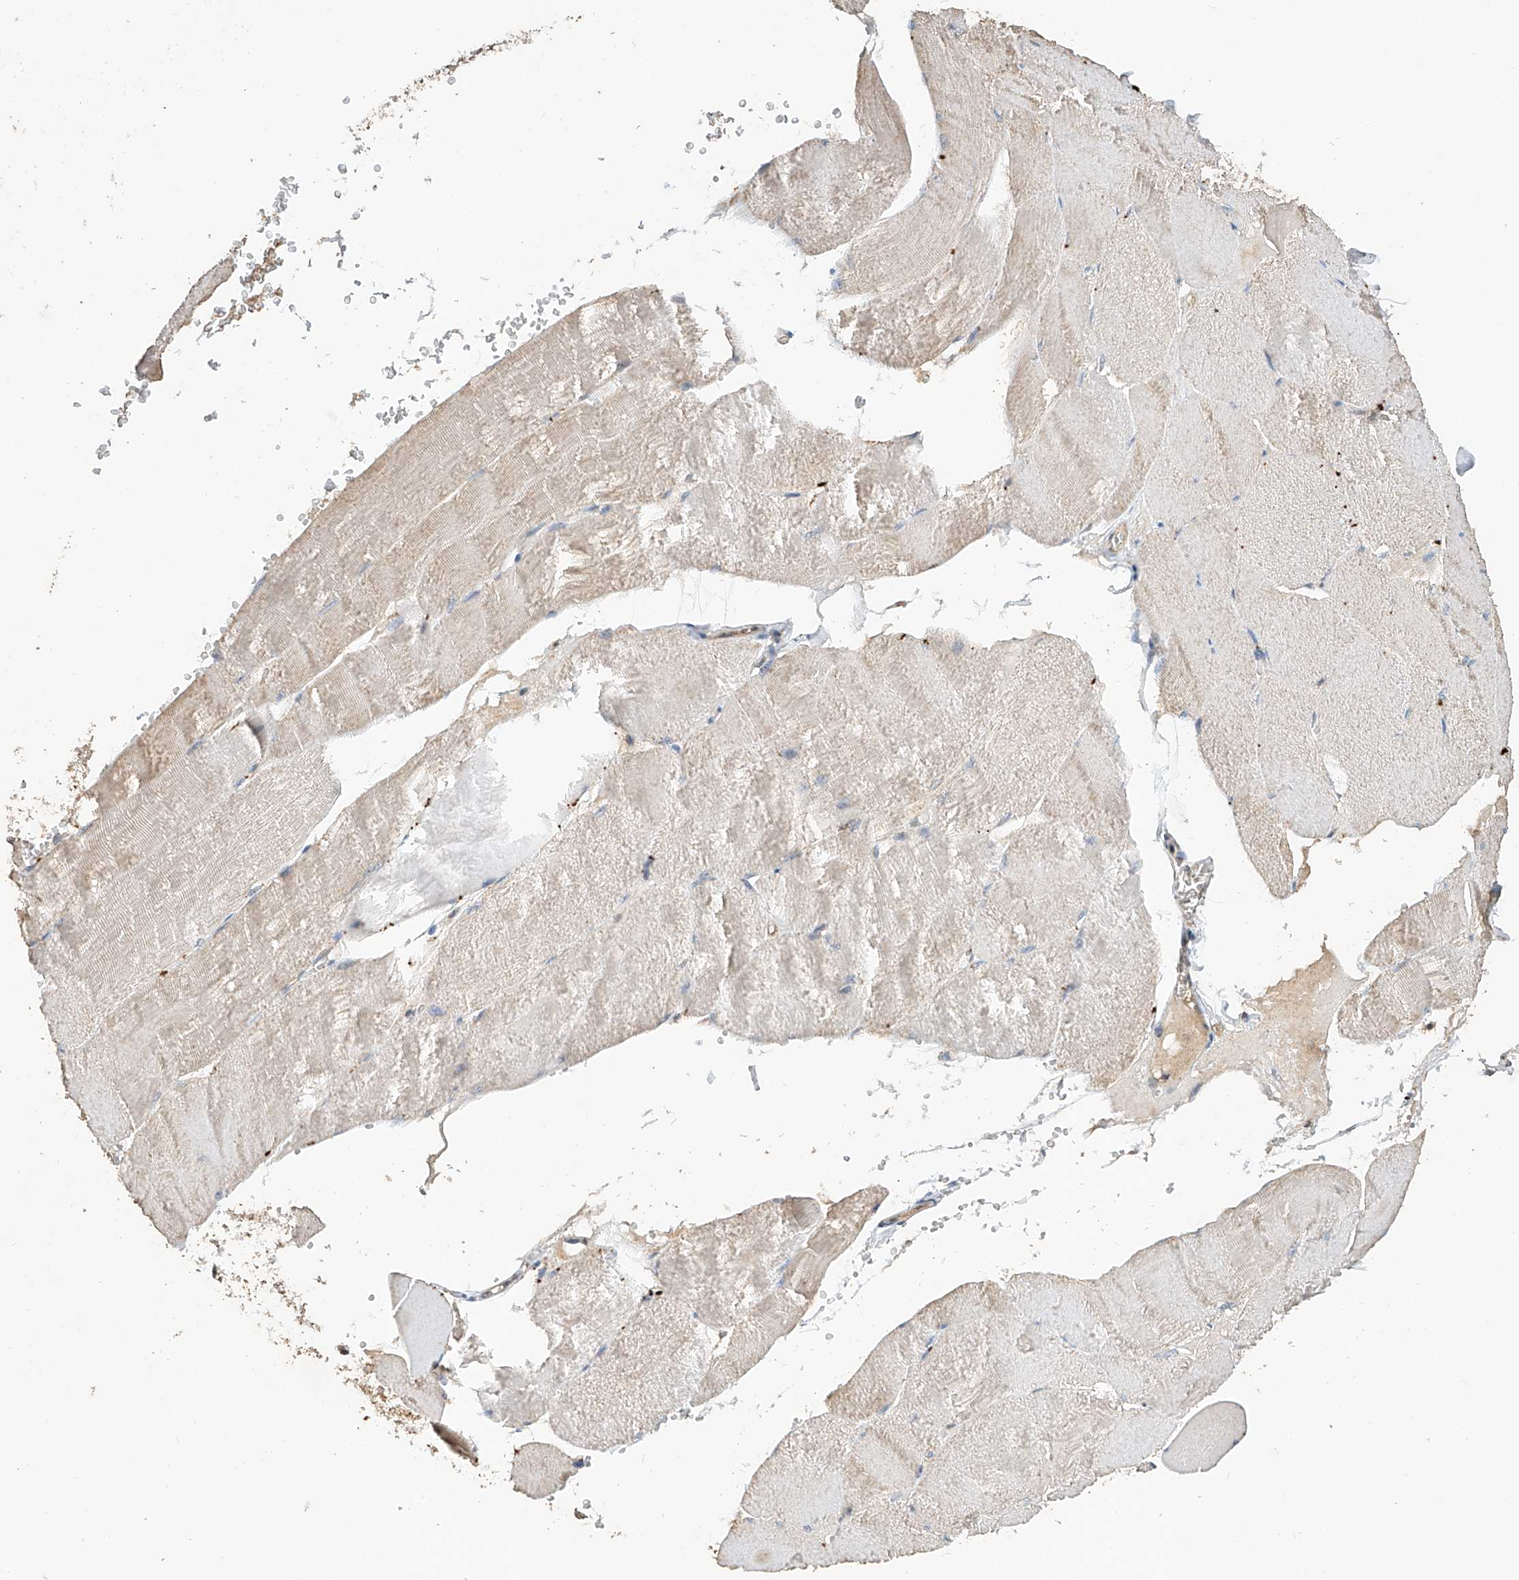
{"staining": {"intensity": "negative", "quantity": "none", "location": "none"}, "tissue": "skeletal muscle", "cell_type": "Myocytes", "image_type": "normal", "snomed": [{"axis": "morphology", "description": "Normal tissue, NOS"}, {"axis": "morphology", "description": "Basal cell carcinoma"}, {"axis": "topography", "description": "Skeletal muscle"}], "caption": "The photomicrograph reveals no staining of myocytes in benign skeletal muscle.", "gene": "RILPL2", "patient": {"sex": "female", "age": 64}}